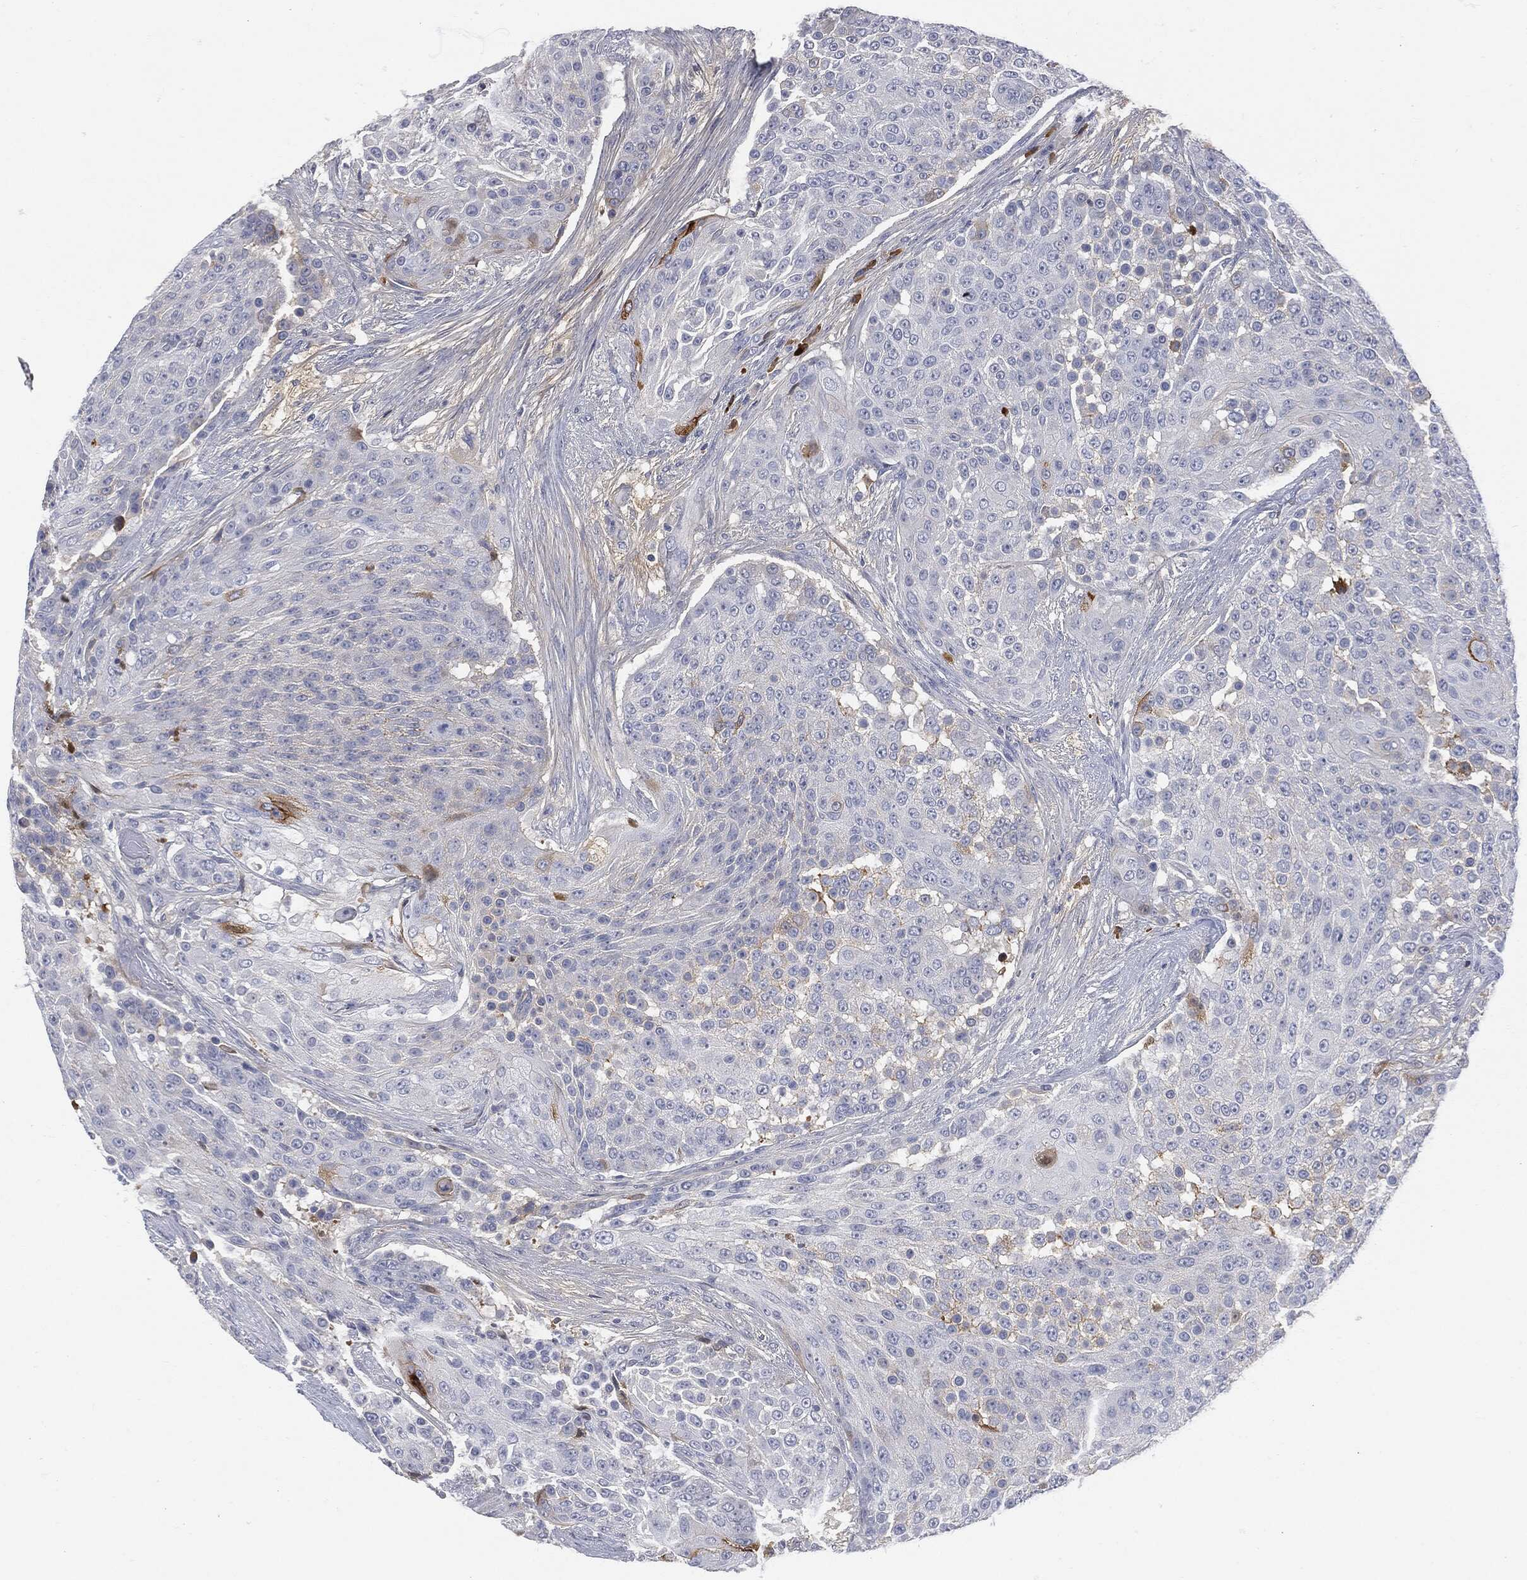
{"staining": {"intensity": "negative", "quantity": "none", "location": "none"}, "tissue": "urothelial cancer", "cell_type": "Tumor cells", "image_type": "cancer", "snomed": [{"axis": "morphology", "description": "Urothelial carcinoma, High grade"}, {"axis": "topography", "description": "Urinary bladder"}], "caption": "Protein analysis of urothelial carcinoma (high-grade) shows no significant positivity in tumor cells.", "gene": "BTK", "patient": {"sex": "female", "age": 63}}